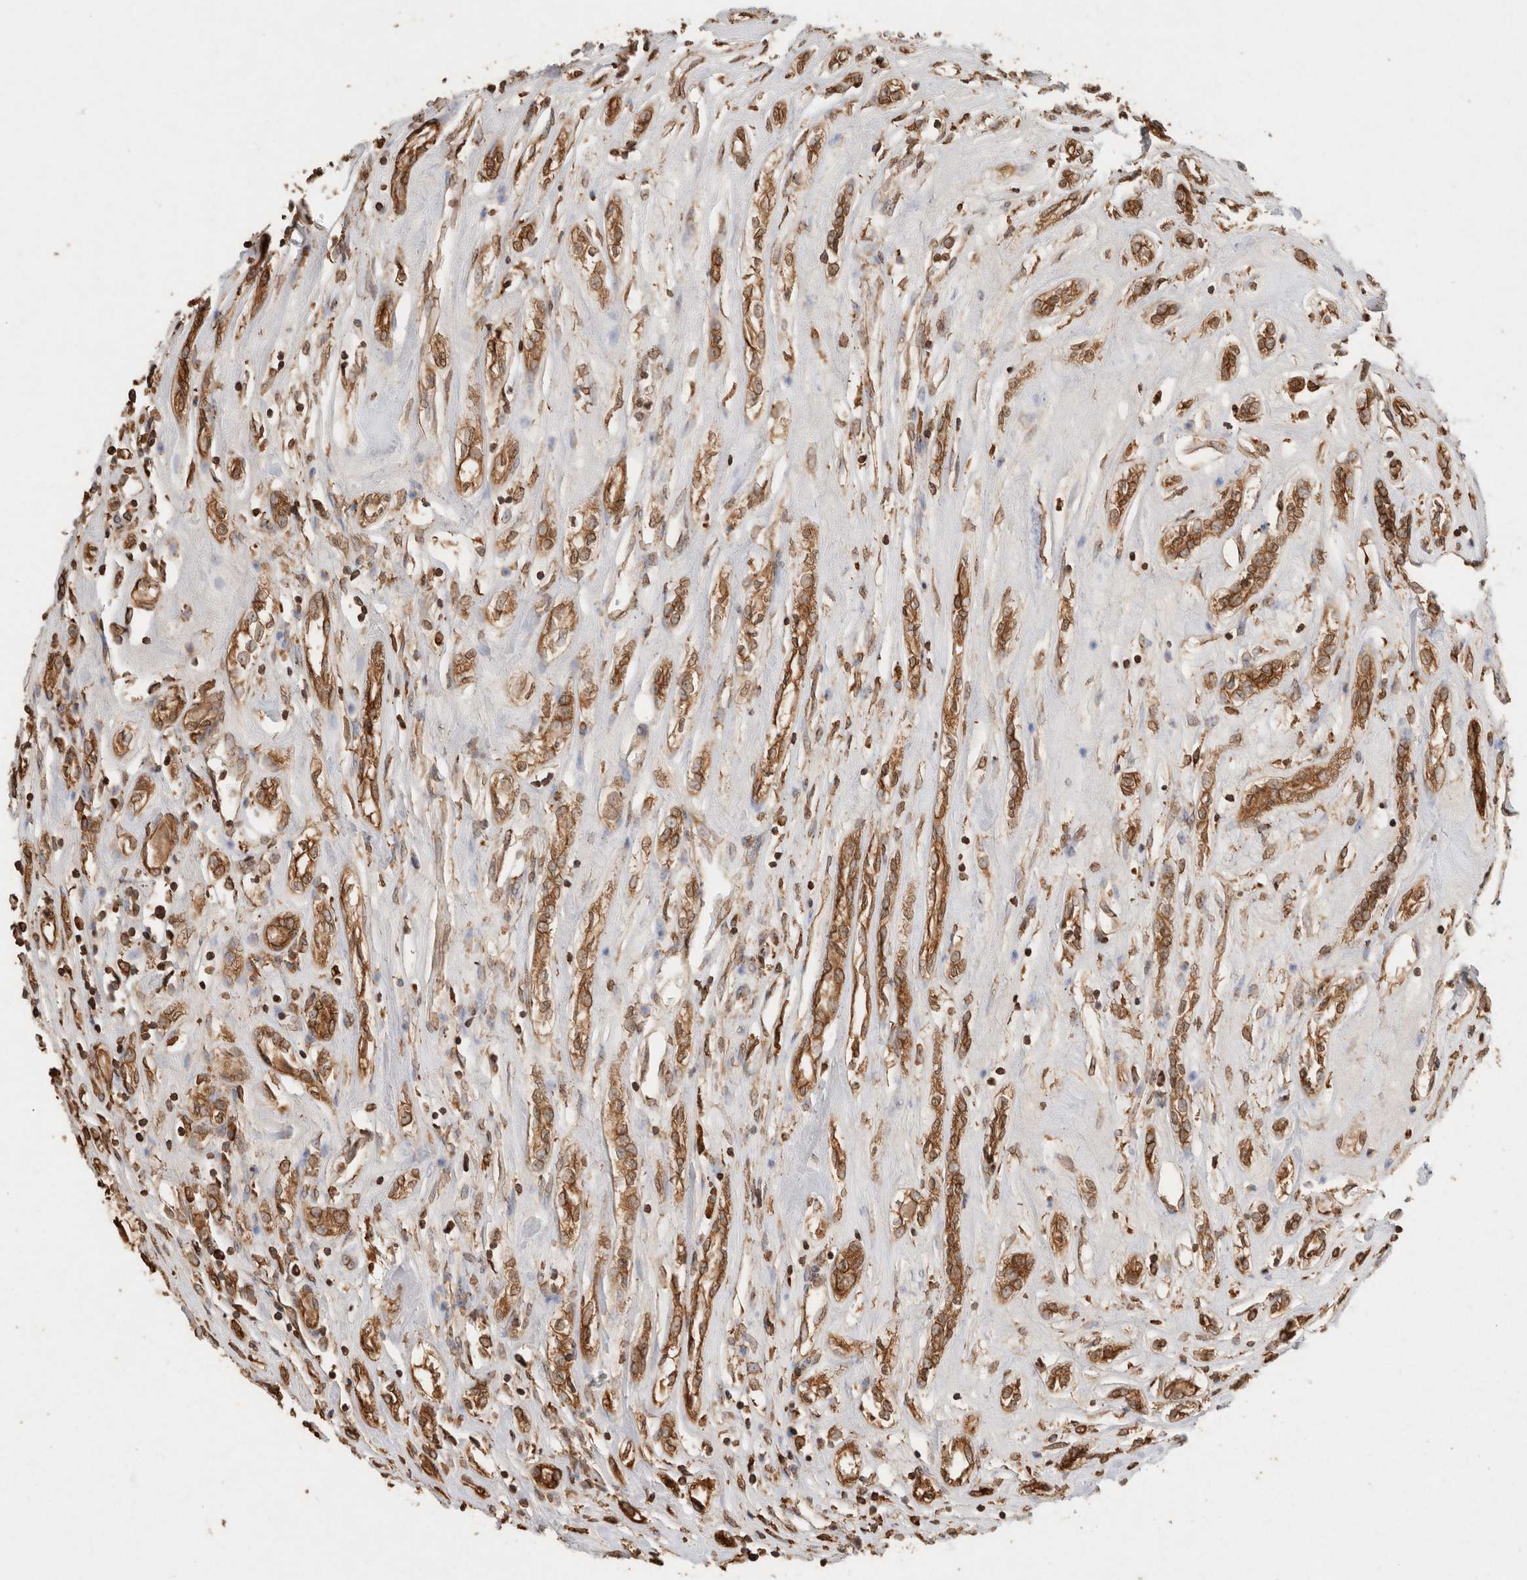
{"staining": {"intensity": "moderate", "quantity": ">75%", "location": "cytoplasmic/membranous"}, "tissue": "renal cancer", "cell_type": "Tumor cells", "image_type": "cancer", "snomed": [{"axis": "morphology", "description": "Adenocarcinoma, NOS"}, {"axis": "topography", "description": "Kidney"}], "caption": "Protein staining reveals moderate cytoplasmic/membranous positivity in about >75% of tumor cells in adenocarcinoma (renal). The protein is stained brown, and the nuclei are stained in blue (DAB IHC with brightfield microscopy, high magnification).", "gene": "ERAP1", "patient": {"sex": "female", "age": 70}}